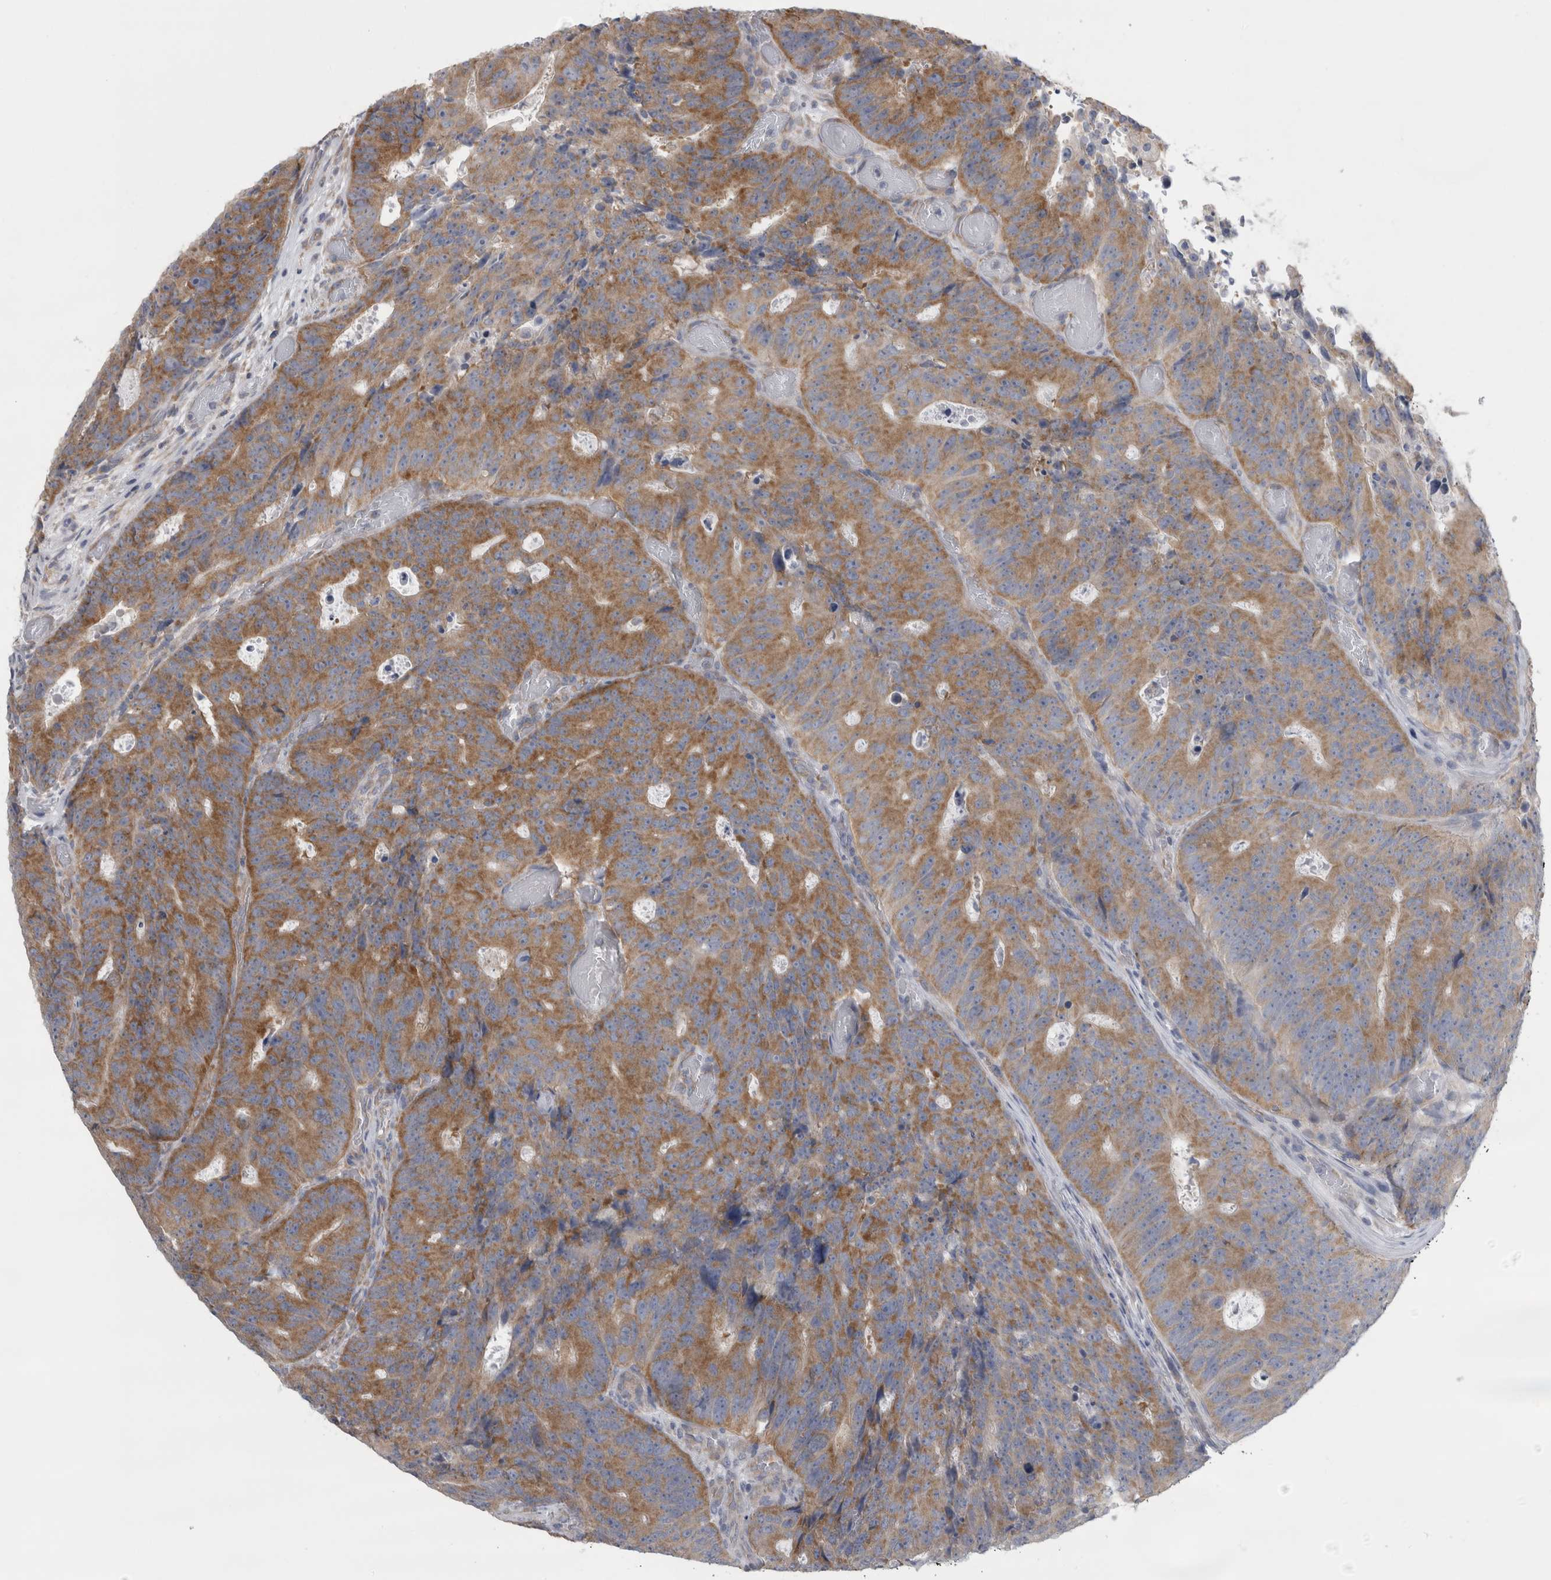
{"staining": {"intensity": "moderate", "quantity": ">75%", "location": "cytoplasmic/membranous"}, "tissue": "colorectal cancer", "cell_type": "Tumor cells", "image_type": "cancer", "snomed": [{"axis": "morphology", "description": "Adenocarcinoma, NOS"}, {"axis": "topography", "description": "Colon"}], "caption": "Tumor cells reveal moderate cytoplasmic/membranous positivity in about >75% of cells in colorectal adenocarcinoma.", "gene": "PRRC2C", "patient": {"sex": "male", "age": 87}}